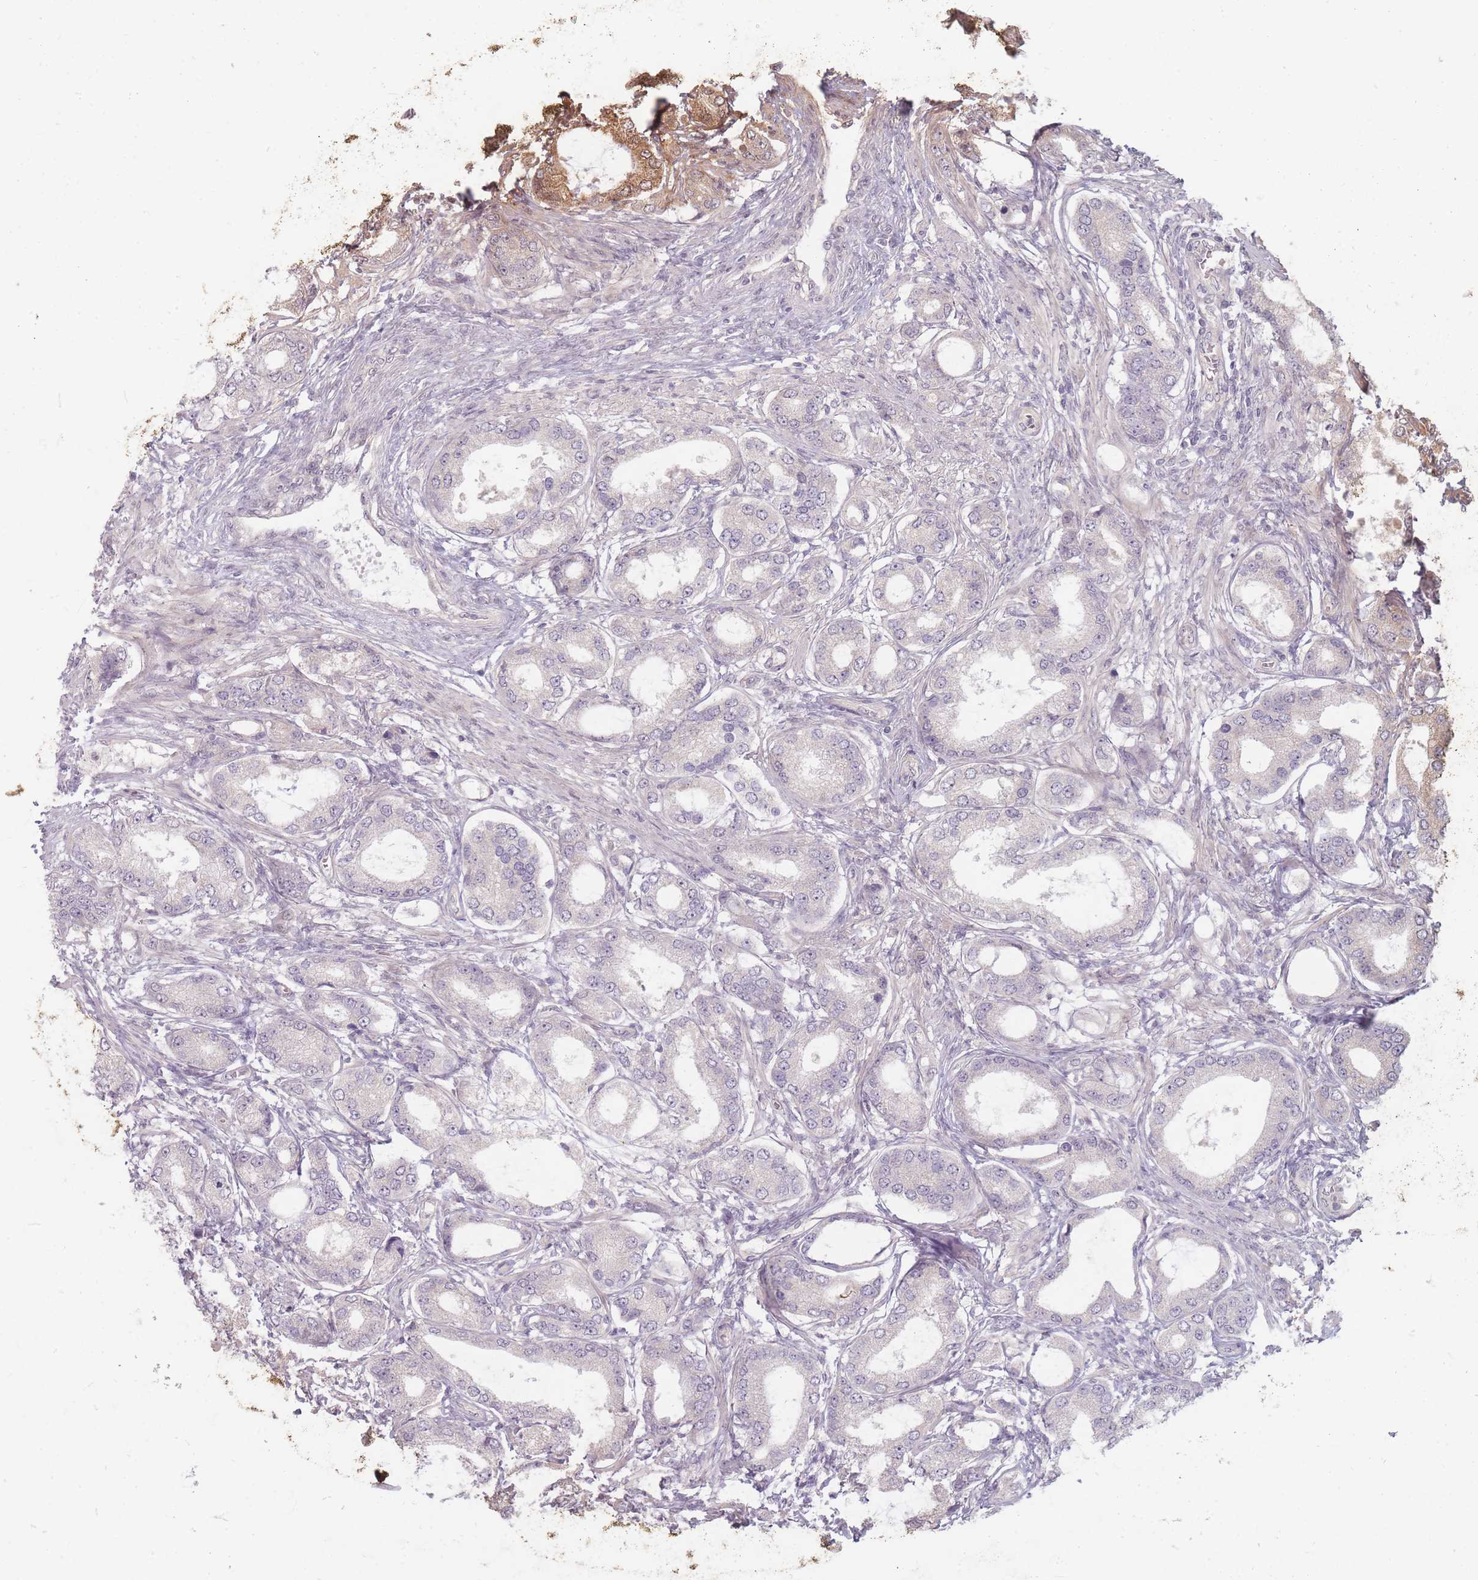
{"staining": {"intensity": "negative", "quantity": "none", "location": "none"}, "tissue": "prostate cancer", "cell_type": "Tumor cells", "image_type": "cancer", "snomed": [{"axis": "morphology", "description": "Adenocarcinoma, High grade"}, {"axis": "topography", "description": "Prostate"}], "caption": "Adenocarcinoma (high-grade) (prostate) was stained to show a protein in brown. There is no significant positivity in tumor cells.", "gene": "GABRA6", "patient": {"sex": "male", "age": 69}}